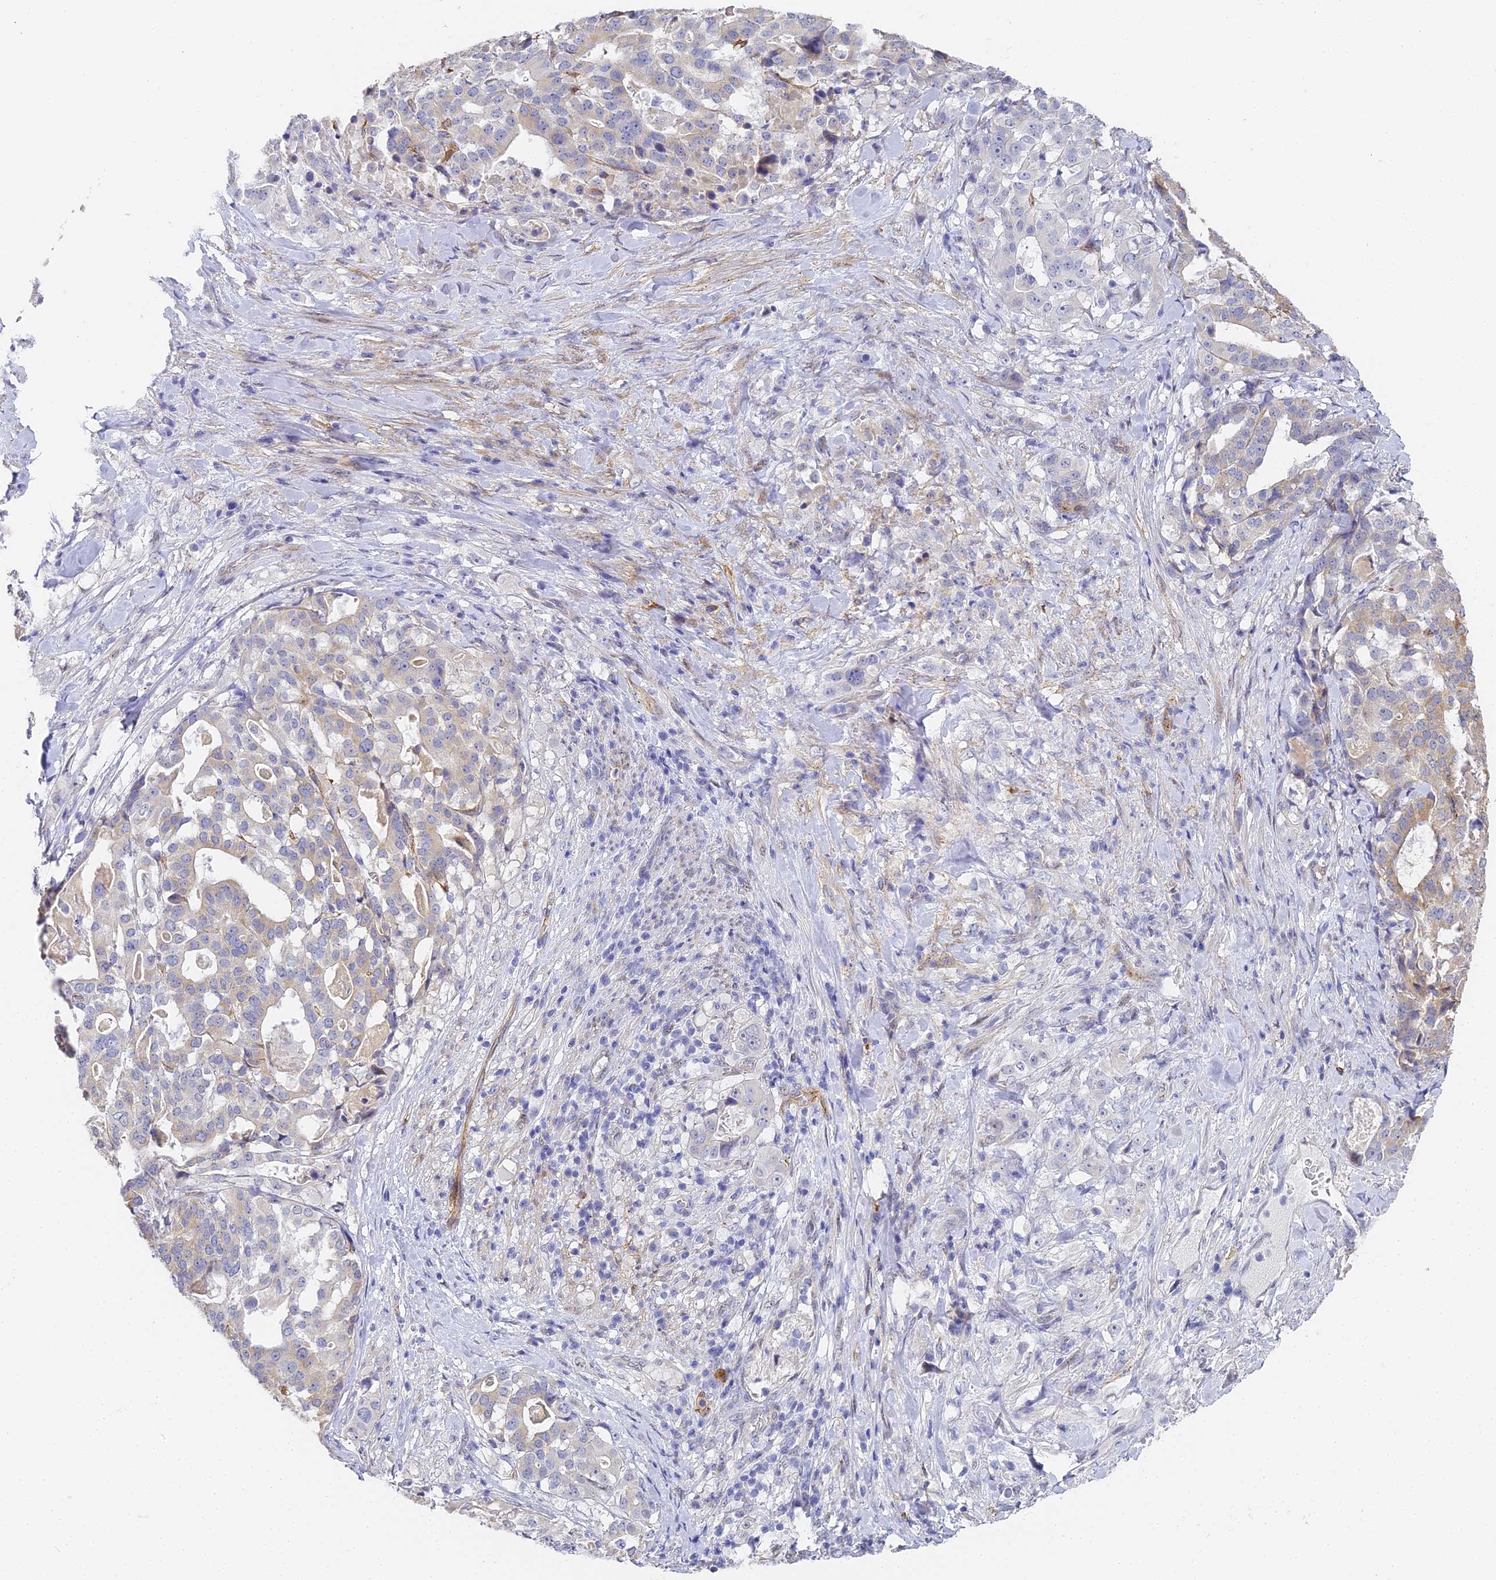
{"staining": {"intensity": "negative", "quantity": "none", "location": "none"}, "tissue": "stomach cancer", "cell_type": "Tumor cells", "image_type": "cancer", "snomed": [{"axis": "morphology", "description": "Adenocarcinoma, NOS"}, {"axis": "topography", "description": "Stomach"}], "caption": "Stomach cancer (adenocarcinoma) was stained to show a protein in brown. There is no significant positivity in tumor cells.", "gene": "GJA1", "patient": {"sex": "male", "age": 48}}